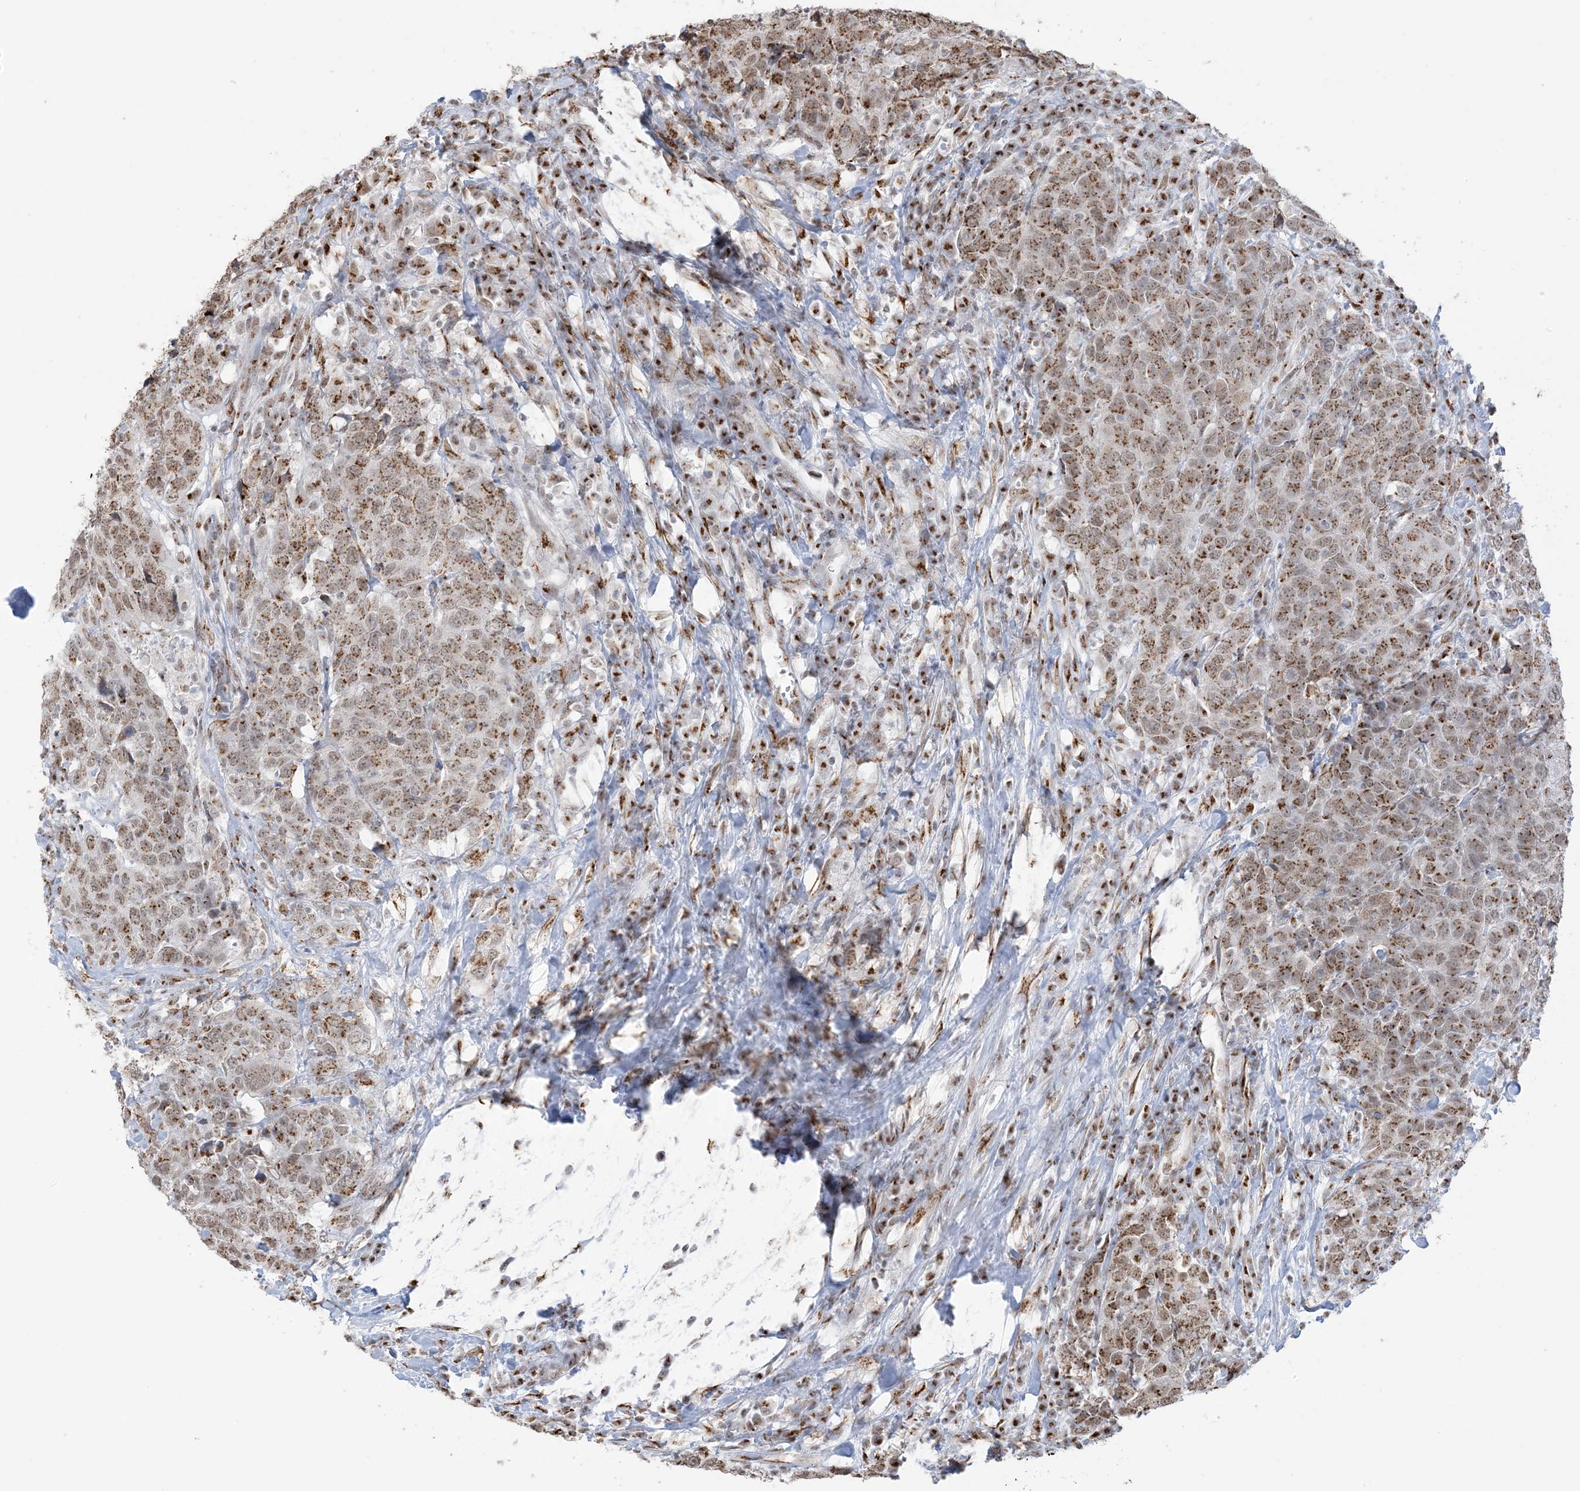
{"staining": {"intensity": "moderate", "quantity": ">75%", "location": "cytoplasmic/membranous,nuclear"}, "tissue": "head and neck cancer", "cell_type": "Tumor cells", "image_type": "cancer", "snomed": [{"axis": "morphology", "description": "Squamous cell carcinoma, NOS"}, {"axis": "topography", "description": "Head-Neck"}], "caption": "Protein expression analysis of head and neck cancer displays moderate cytoplasmic/membranous and nuclear staining in approximately >75% of tumor cells.", "gene": "GPR107", "patient": {"sex": "male", "age": 66}}